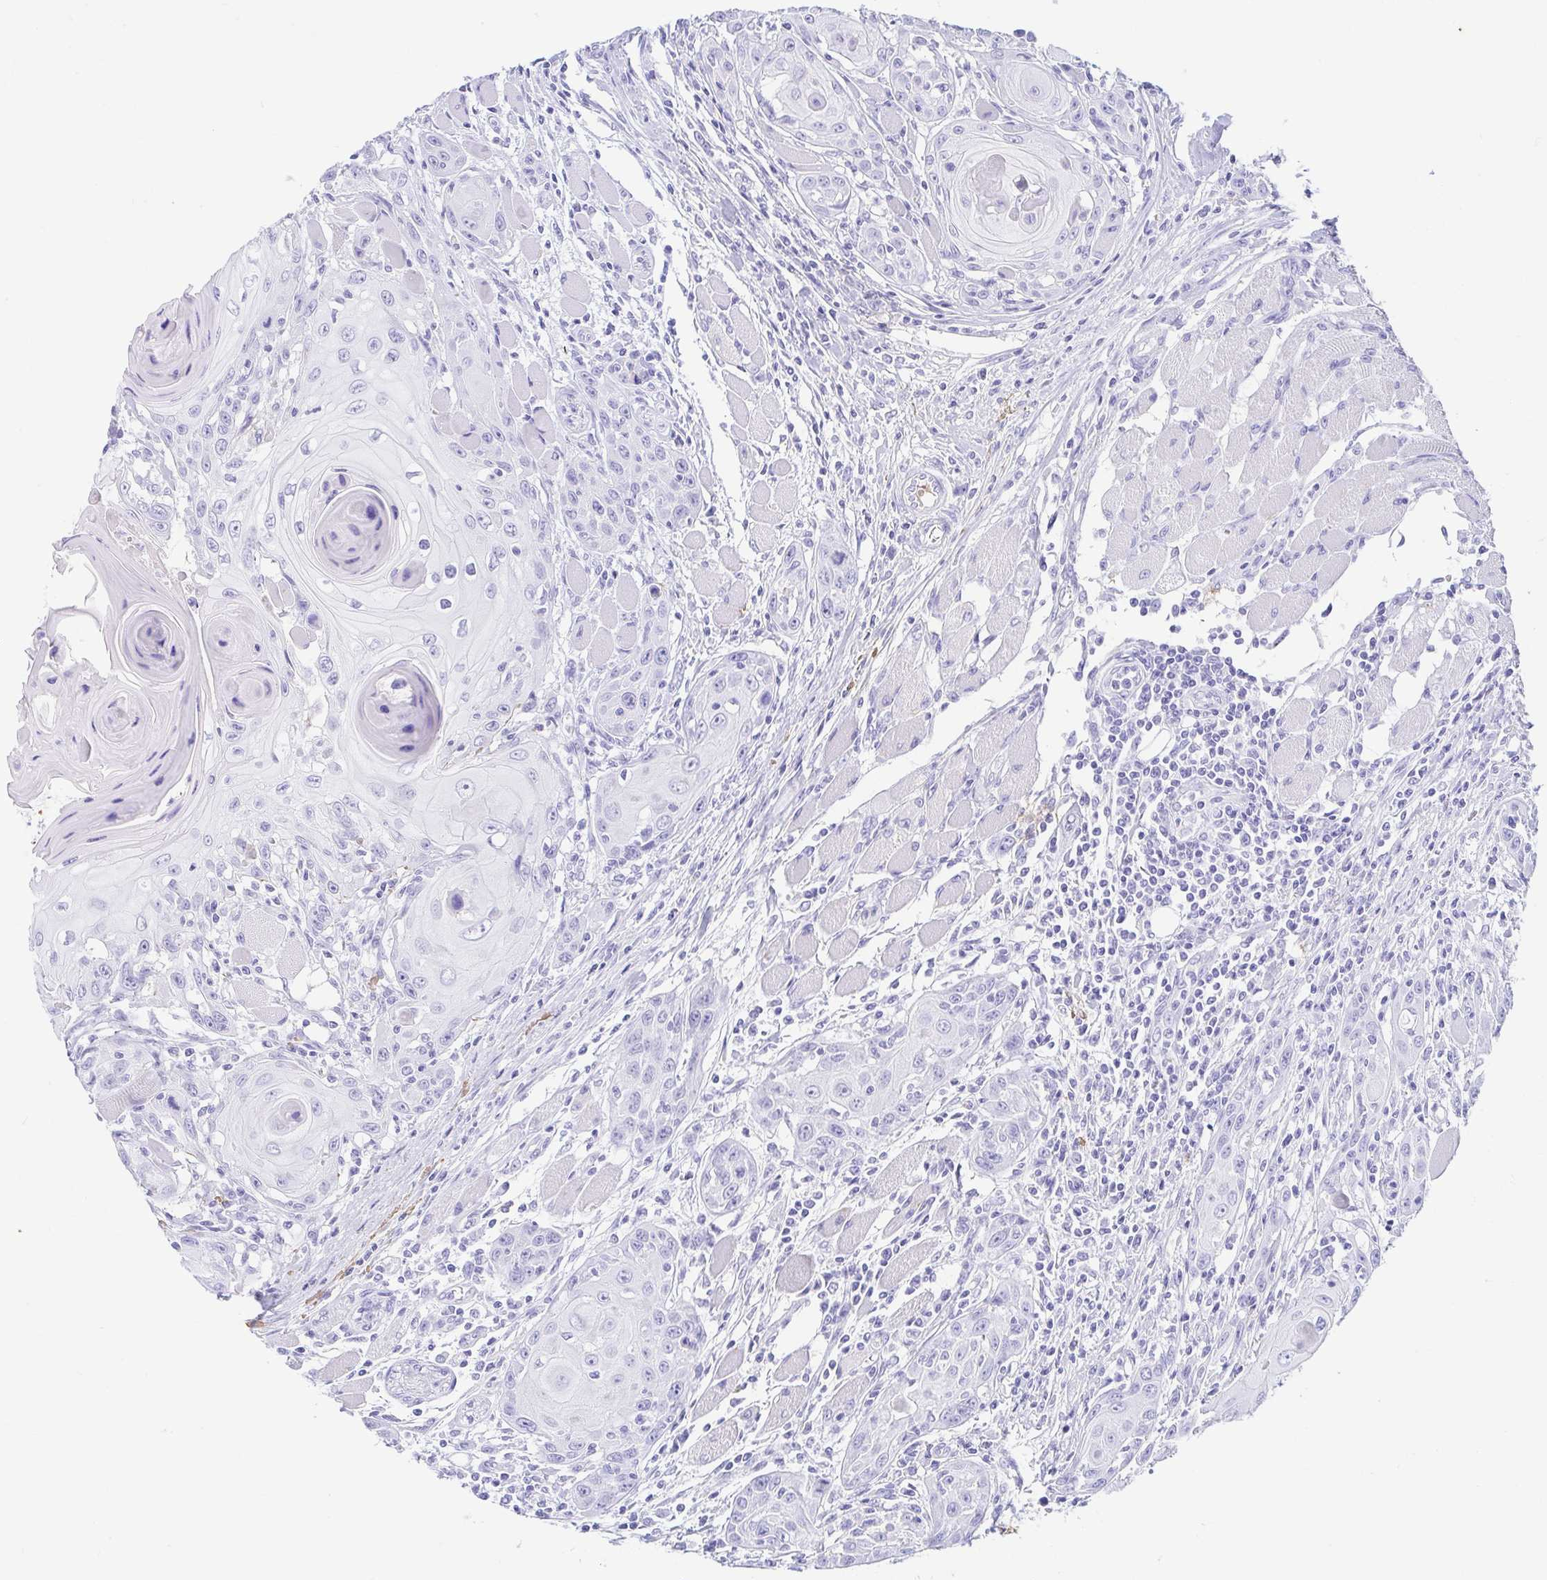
{"staining": {"intensity": "negative", "quantity": "none", "location": "none"}, "tissue": "head and neck cancer", "cell_type": "Tumor cells", "image_type": "cancer", "snomed": [{"axis": "morphology", "description": "Squamous cell carcinoma, NOS"}, {"axis": "topography", "description": "Head-Neck"}], "caption": "Tumor cells show no significant protein staining in head and neck cancer (squamous cell carcinoma).", "gene": "GKN1", "patient": {"sex": "female", "age": 80}}